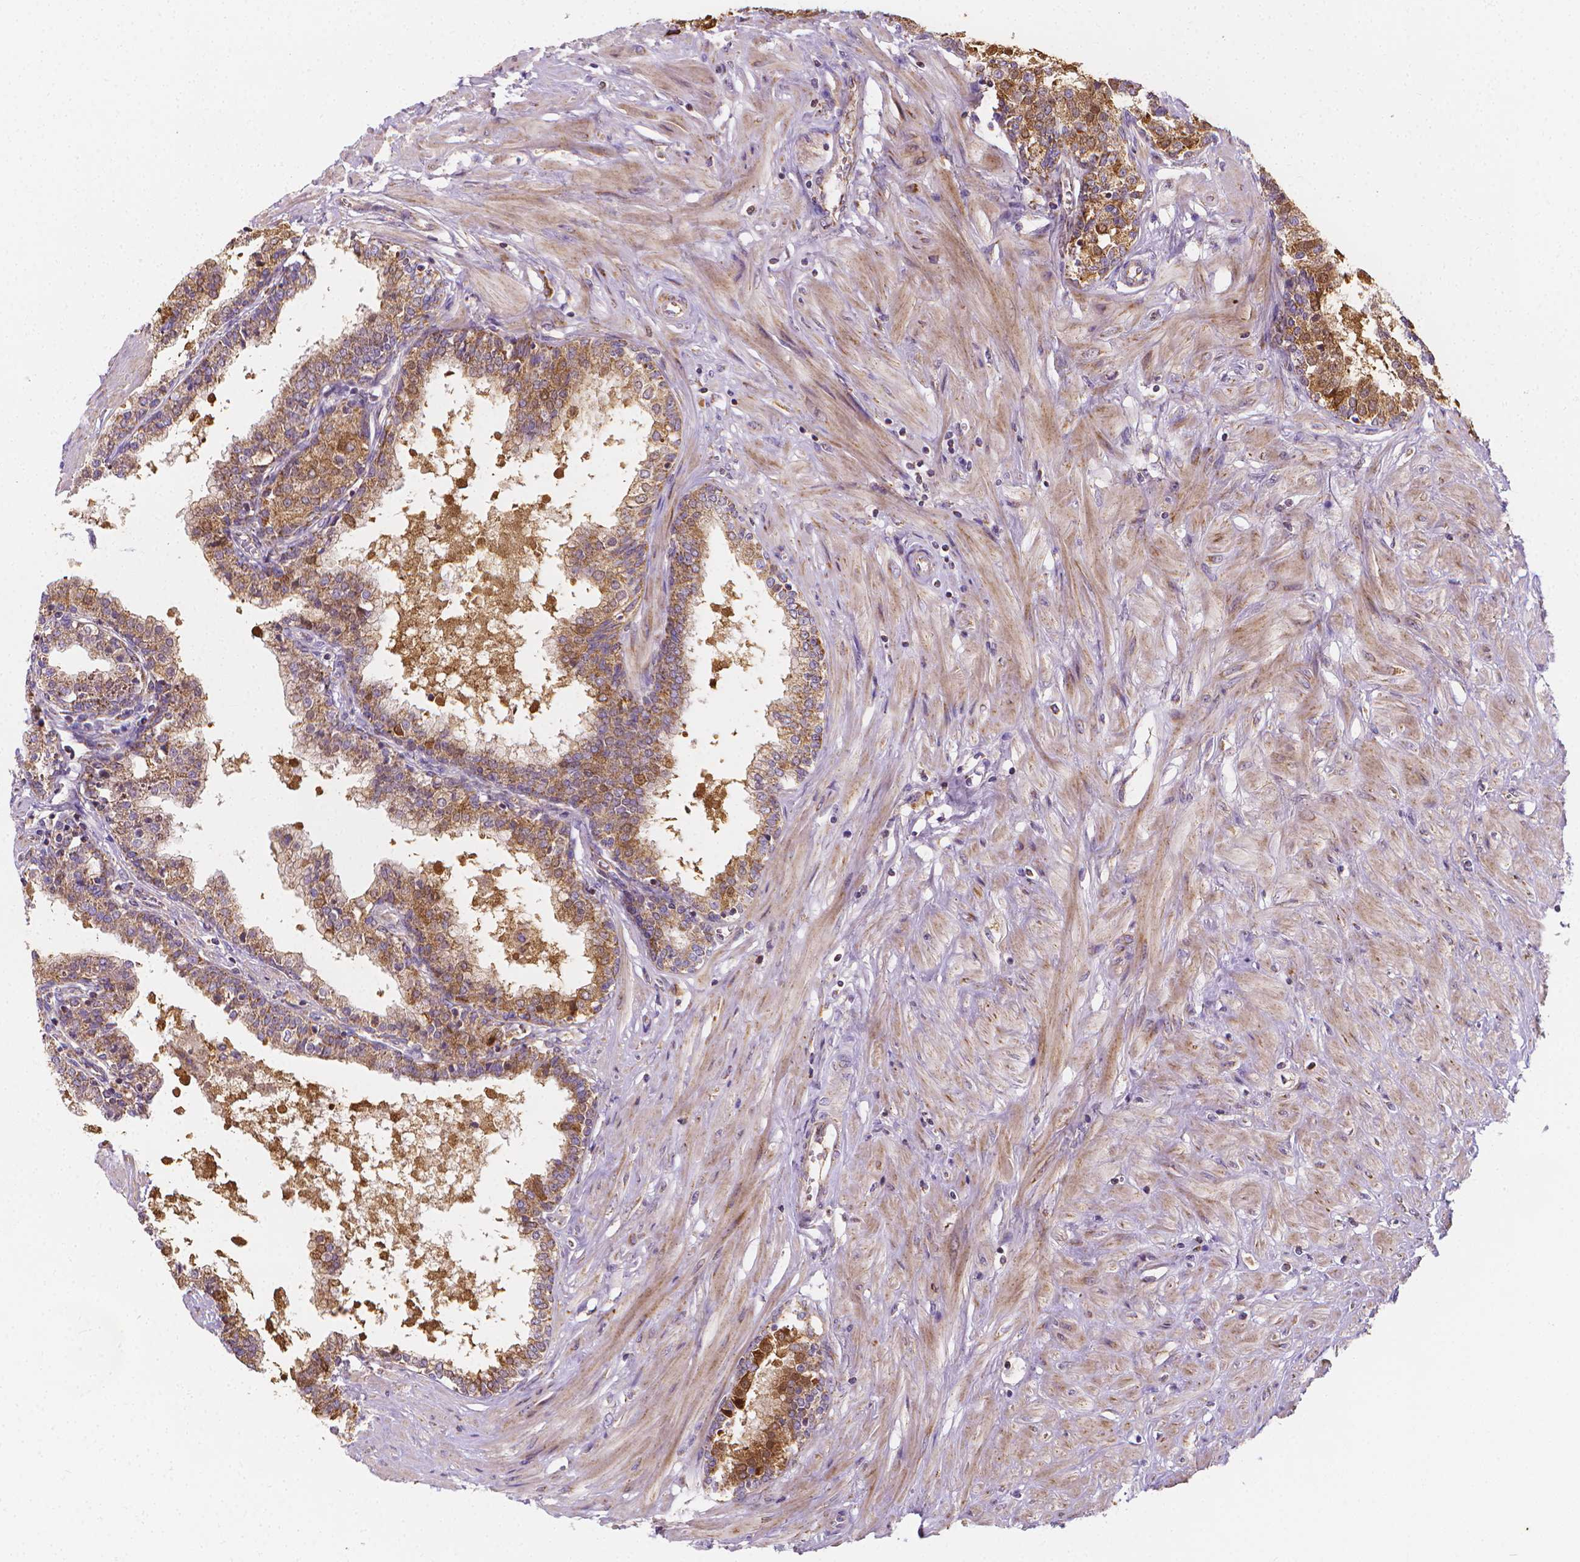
{"staining": {"intensity": "moderate", "quantity": "25%-75%", "location": "cytoplasmic/membranous"}, "tissue": "prostate", "cell_type": "Glandular cells", "image_type": "normal", "snomed": [{"axis": "morphology", "description": "Normal tissue, NOS"}, {"axis": "topography", "description": "Prostate"}], "caption": "Prostate stained for a protein demonstrates moderate cytoplasmic/membranous positivity in glandular cells. (Brightfield microscopy of DAB IHC at high magnification).", "gene": "SNCAIP", "patient": {"sex": "male", "age": 55}}